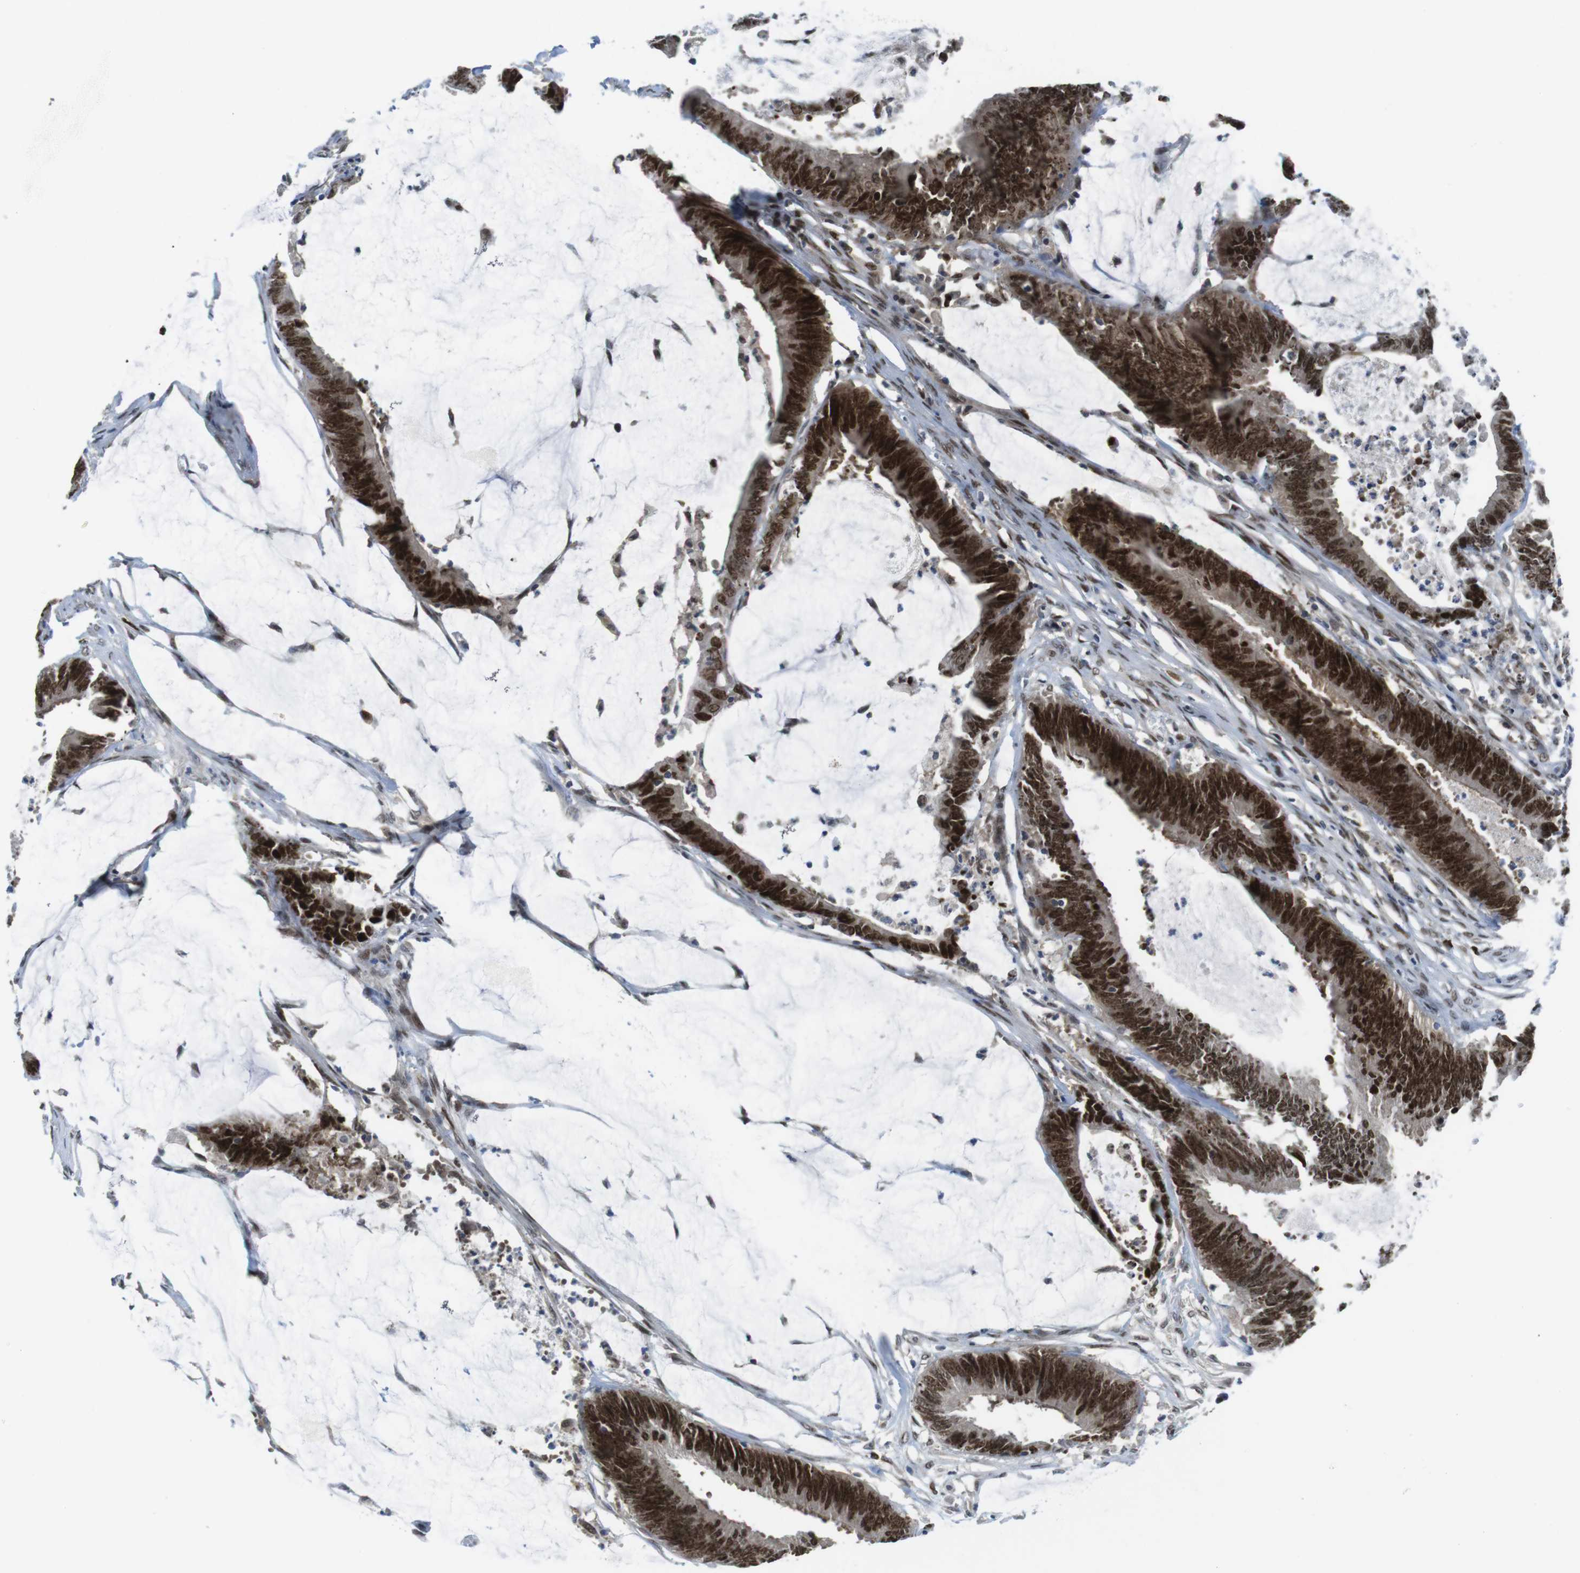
{"staining": {"intensity": "strong", "quantity": ">75%", "location": "nuclear"}, "tissue": "colorectal cancer", "cell_type": "Tumor cells", "image_type": "cancer", "snomed": [{"axis": "morphology", "description": "Adenocarcinoma, NOS"}, {"axis": "topography", "description": "Rectum"}], "caption": "Adenocarcinoma (colorectal) stained with DAB immunohistochemistry displays high levels of strong nuclear positivity in approximately >75% of tumor cells.", "gene": "RCC1", "patient": {"sex": "female", "age": 66}}